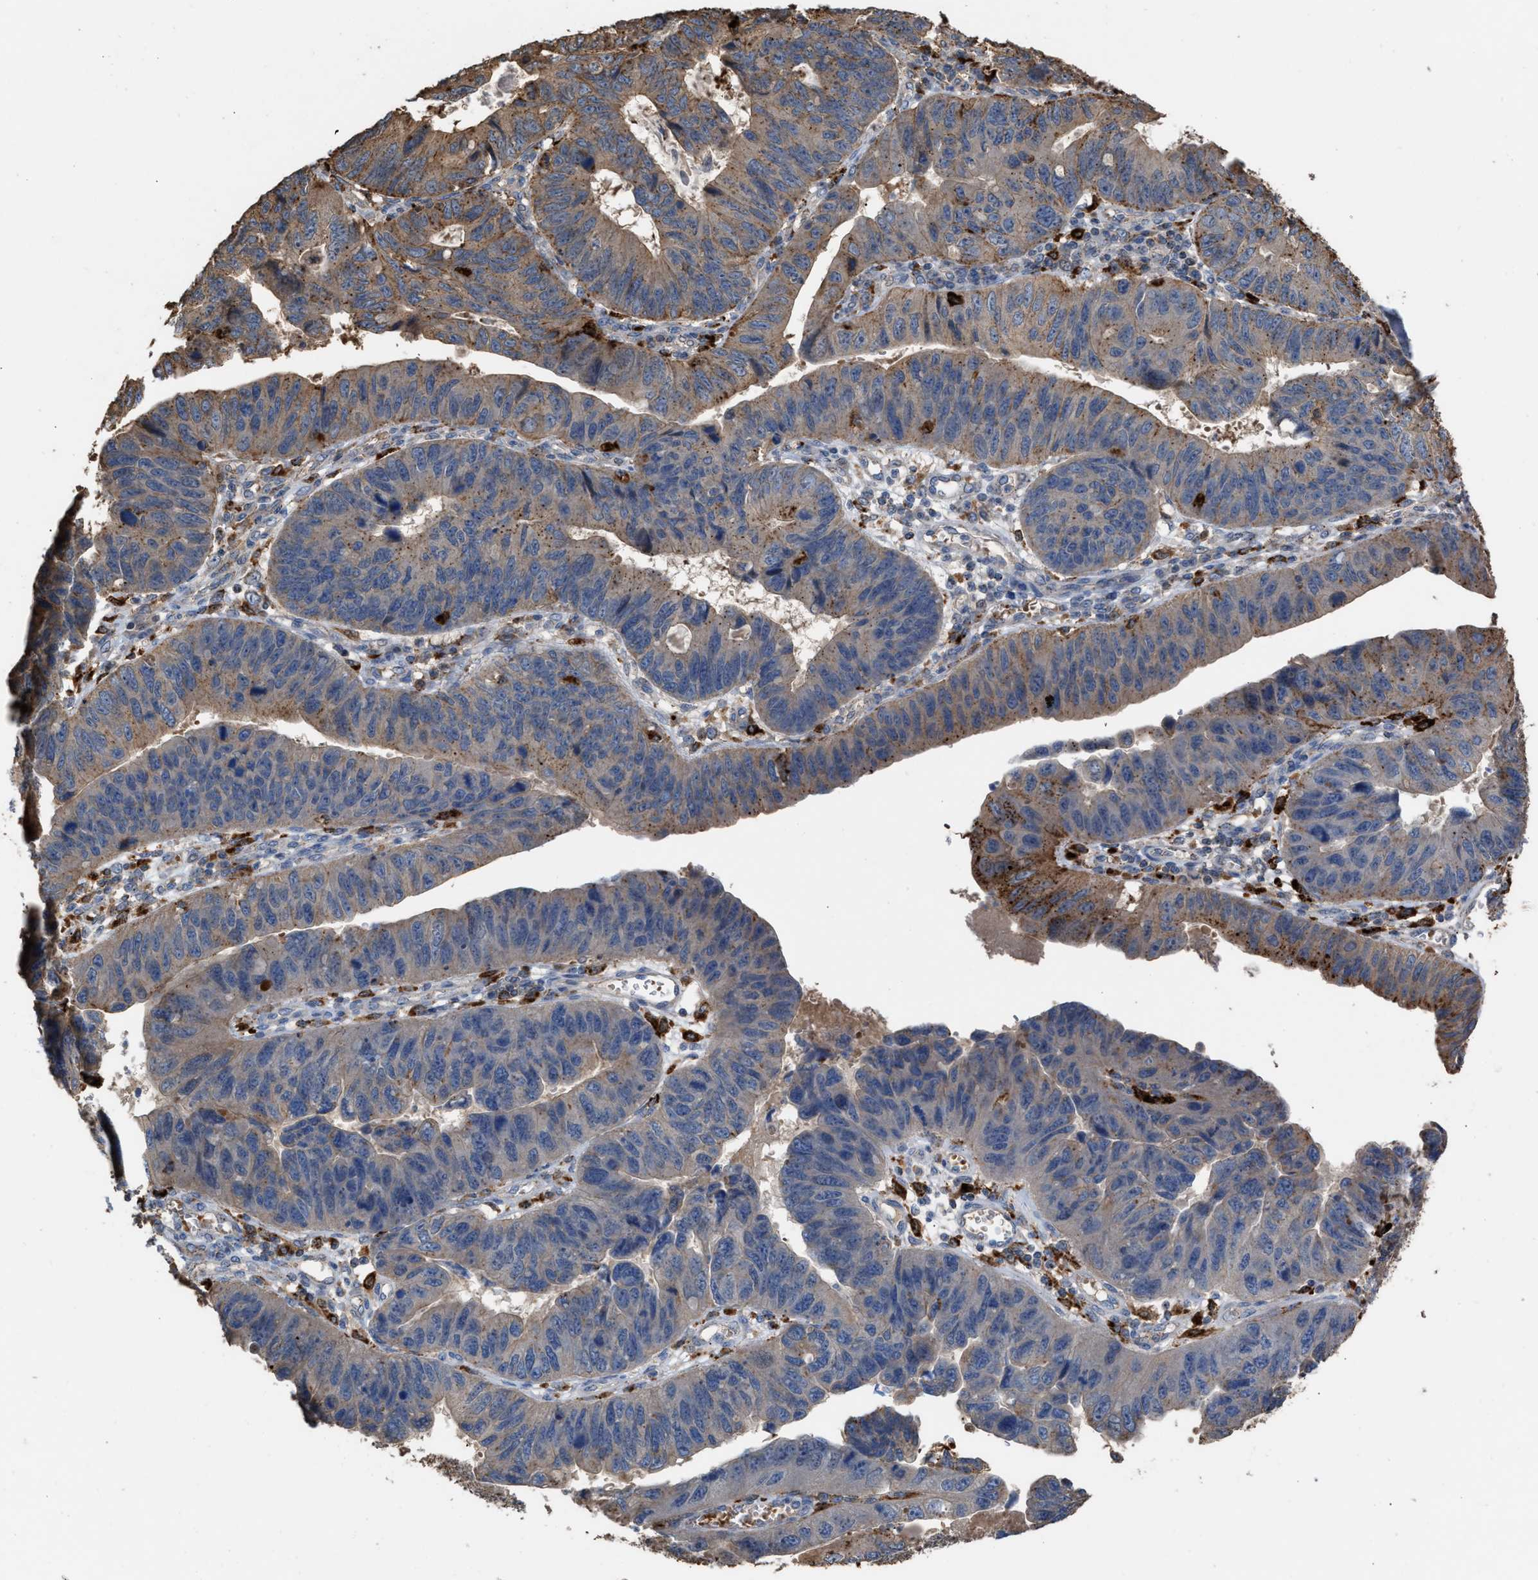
{"staining": {"intensity": "moderate", "quantity": "<25%", "location": "cytoplasmic/membranous"}, "tissue": "stomach cancer", "cell_type": "Tumor cells", "image_type": "cancer", "snomed": [{"axis": "morphology", "description": "Adenocarcinoma, NOS"}, {"axis": "topography", "description": "Stomach"}], "caption": "Protein staining reveals moderate cytoplasmic/membranous expression in about <25% of tumor cells in stomach cancer.", "gene": "ELMO3", "patient": {"sex": "male", "age": 59}}